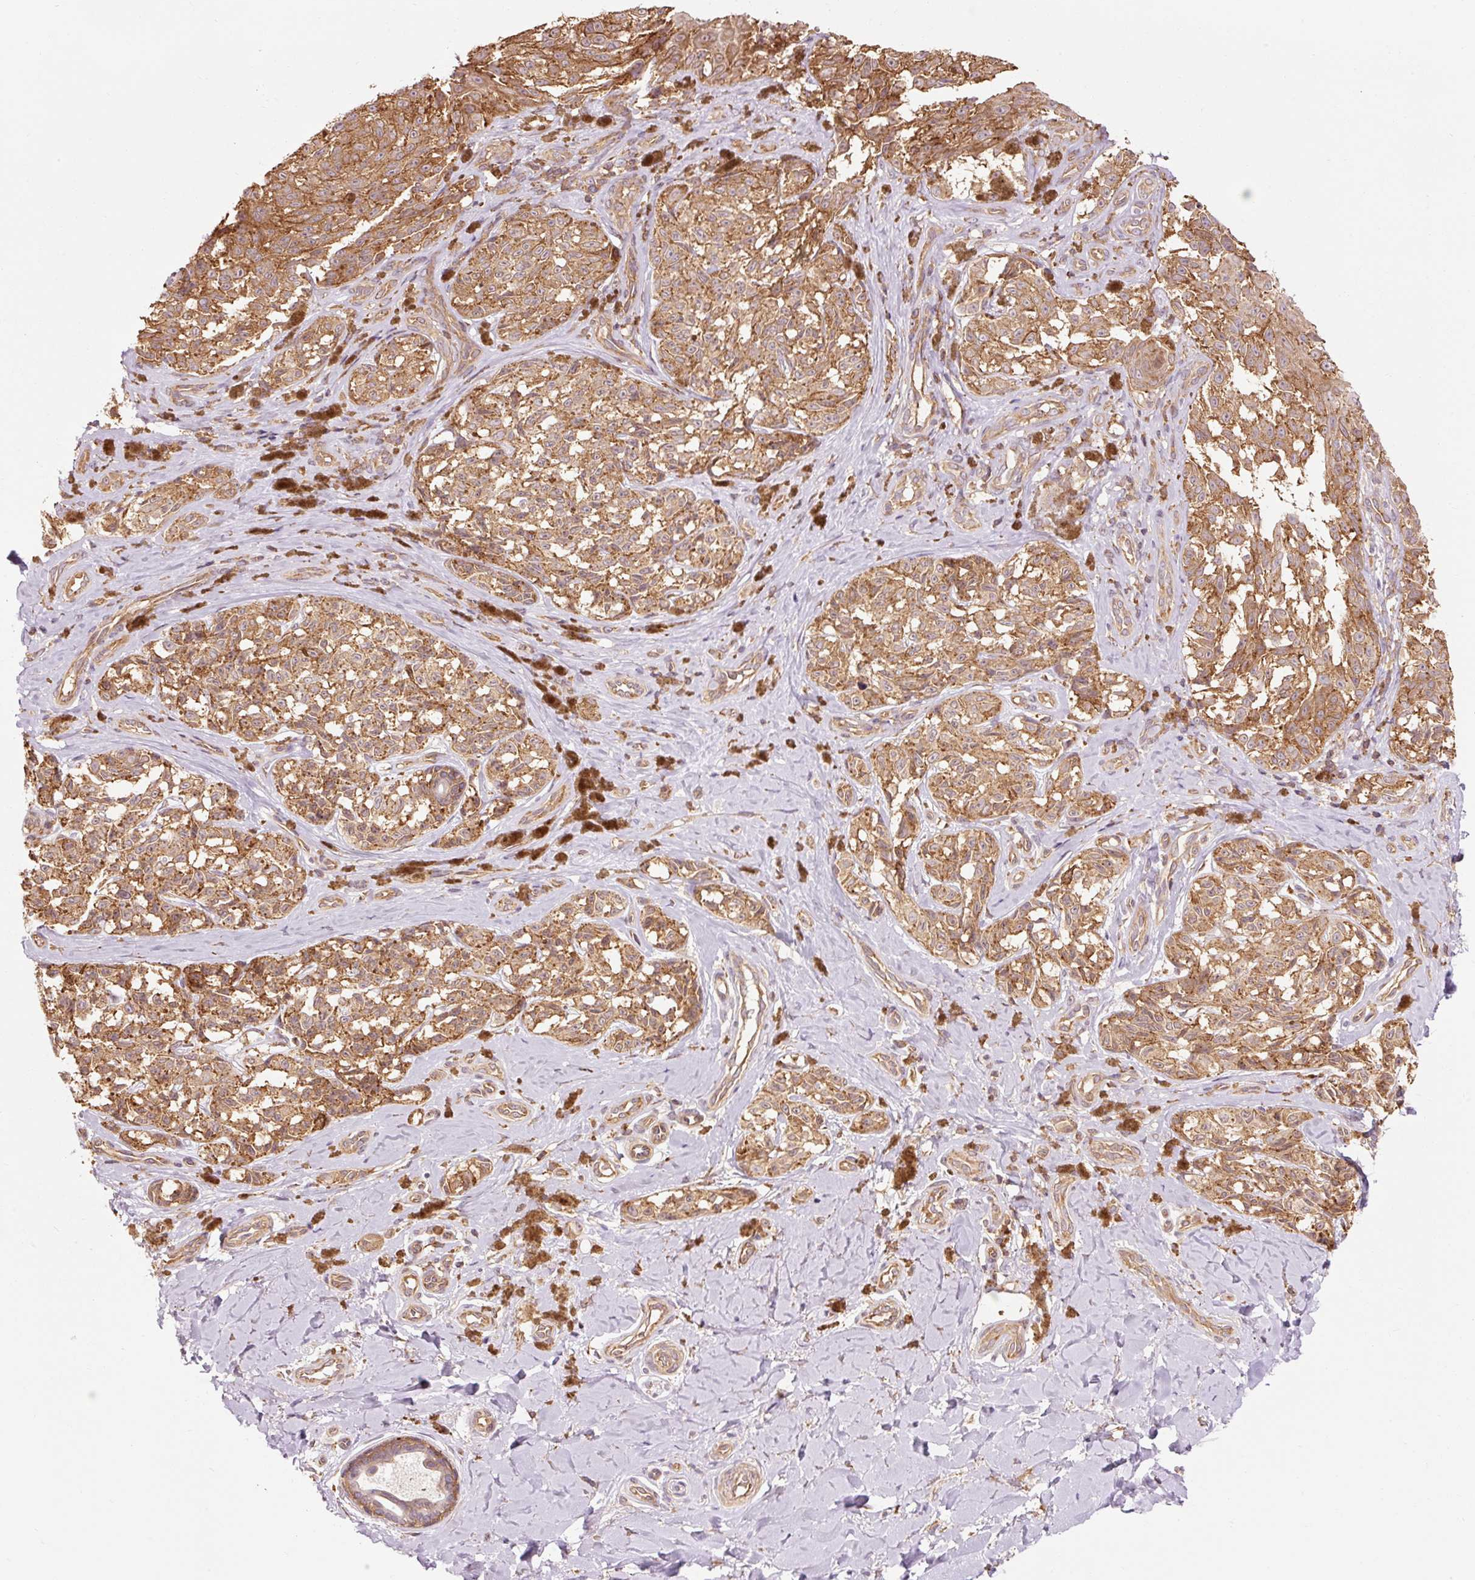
{"staining": {"intensity": "moderate", "quantity": ">75%", "location": "cytoplasmic/membranous"}, "tissue": "melanoma", "cell_type": "Tumor cells", "image_type": "cancer", "snomed": [{"axis": "morphology", "description": "Malignant melanoma, NOS"}, {"axis": "topography", "description": "Skin"}], "caption": "Malignant melanoma was stained to show a protein in brown. There is medium levels of moderate cytoplasmic/membranous positivity in about >75% of tumor cells.", "gene": "PDAP1", "patient": {"sex": "female", "age": 65}}